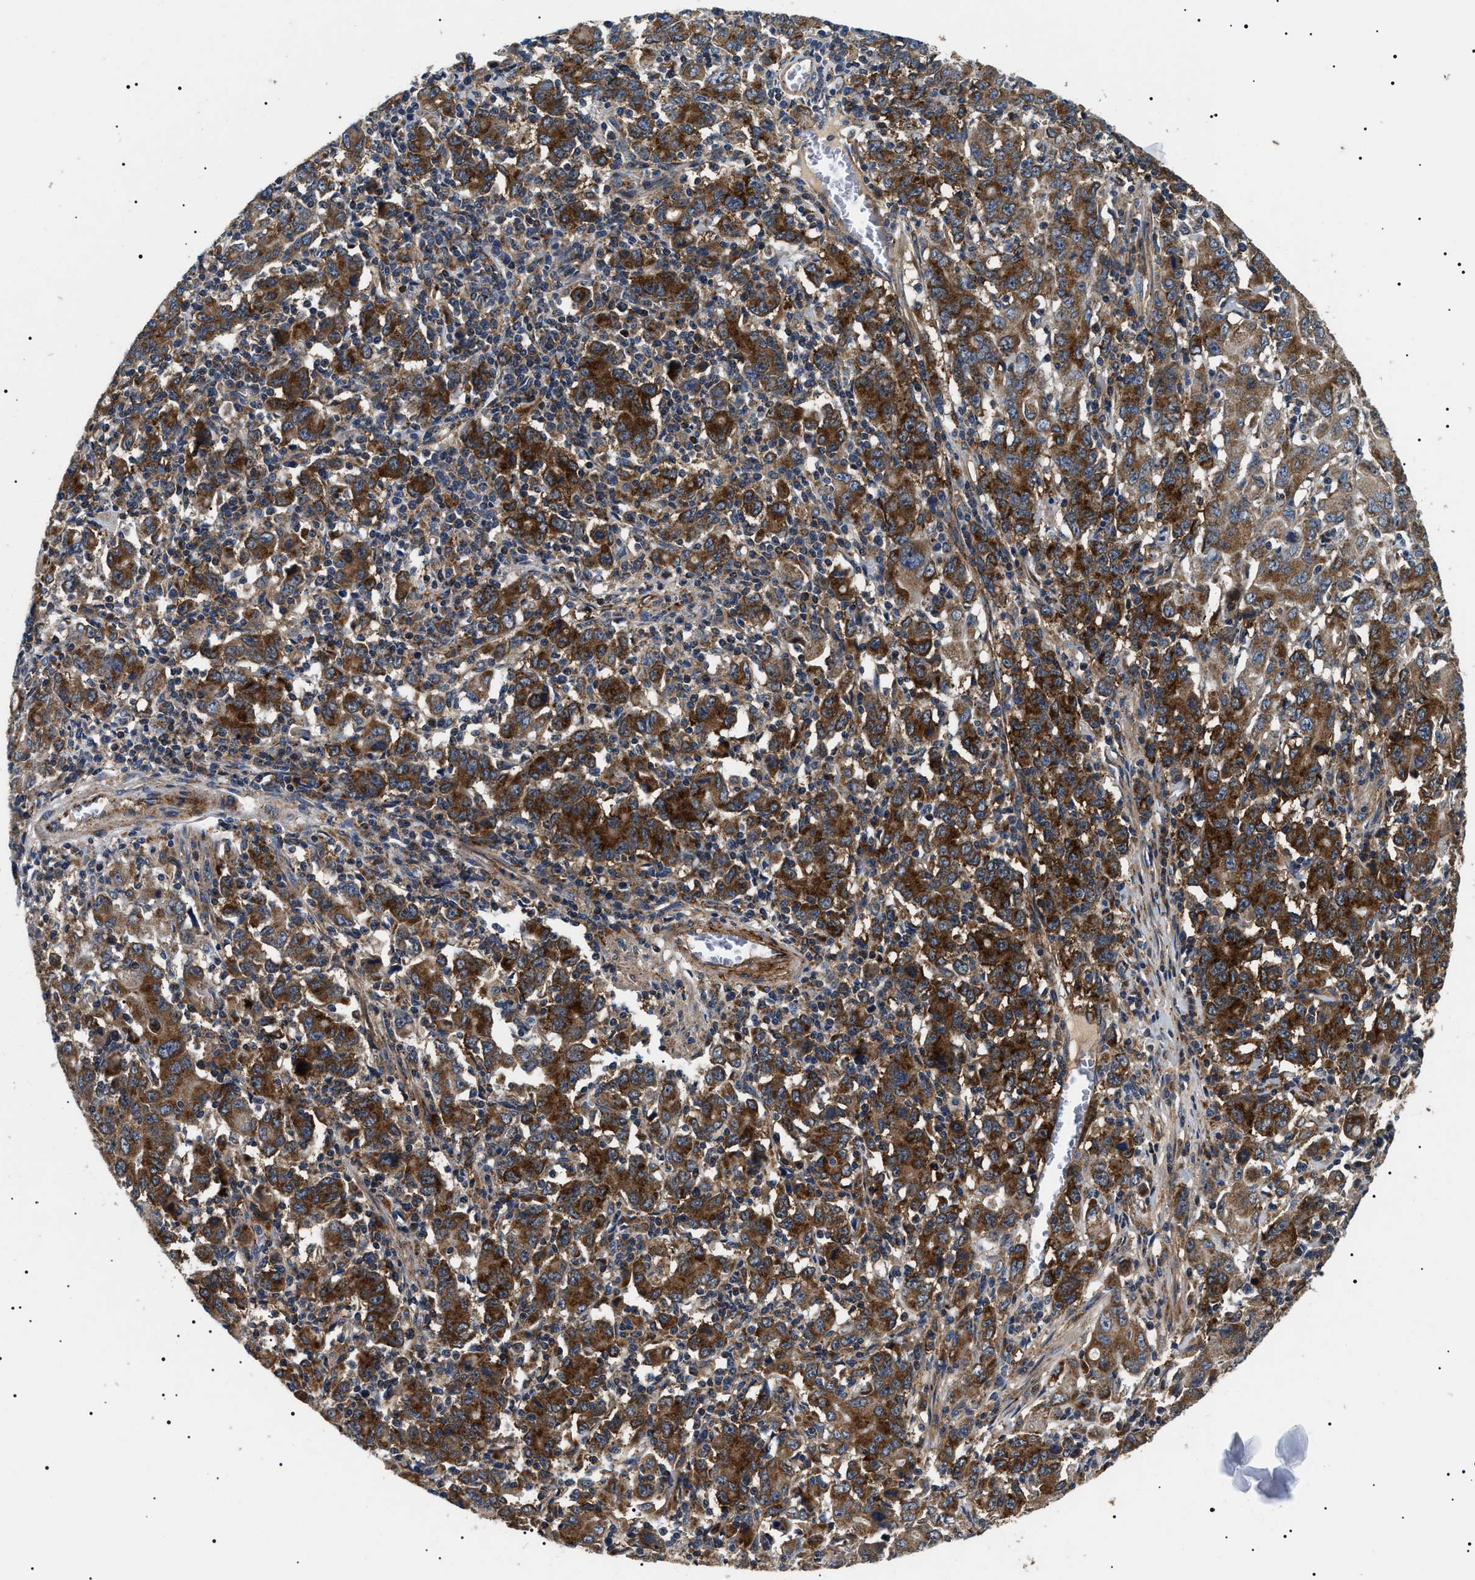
{"staining": {"intensity": "strong", "quantity": ">75%", "location": "cytoplasmic/membranous"}, "tissue": "stomach cancer", "cell_type": "Tumor cells", "image_type": "cancer", "snomed": [{"axis": "morphology", "description": "Adenocarcinoma, NOS"}, {"axis": "topography", "description": "Stomach, upper"}], "caption": "The histopathology image demonstrates a brown stain indicating the presence of a protein in the cytoplasmic/membranous of tumor cells in adenocarcinoma (stomach).", "gene": "OXSM", "patient": {"sex": "male", "age": 69}}